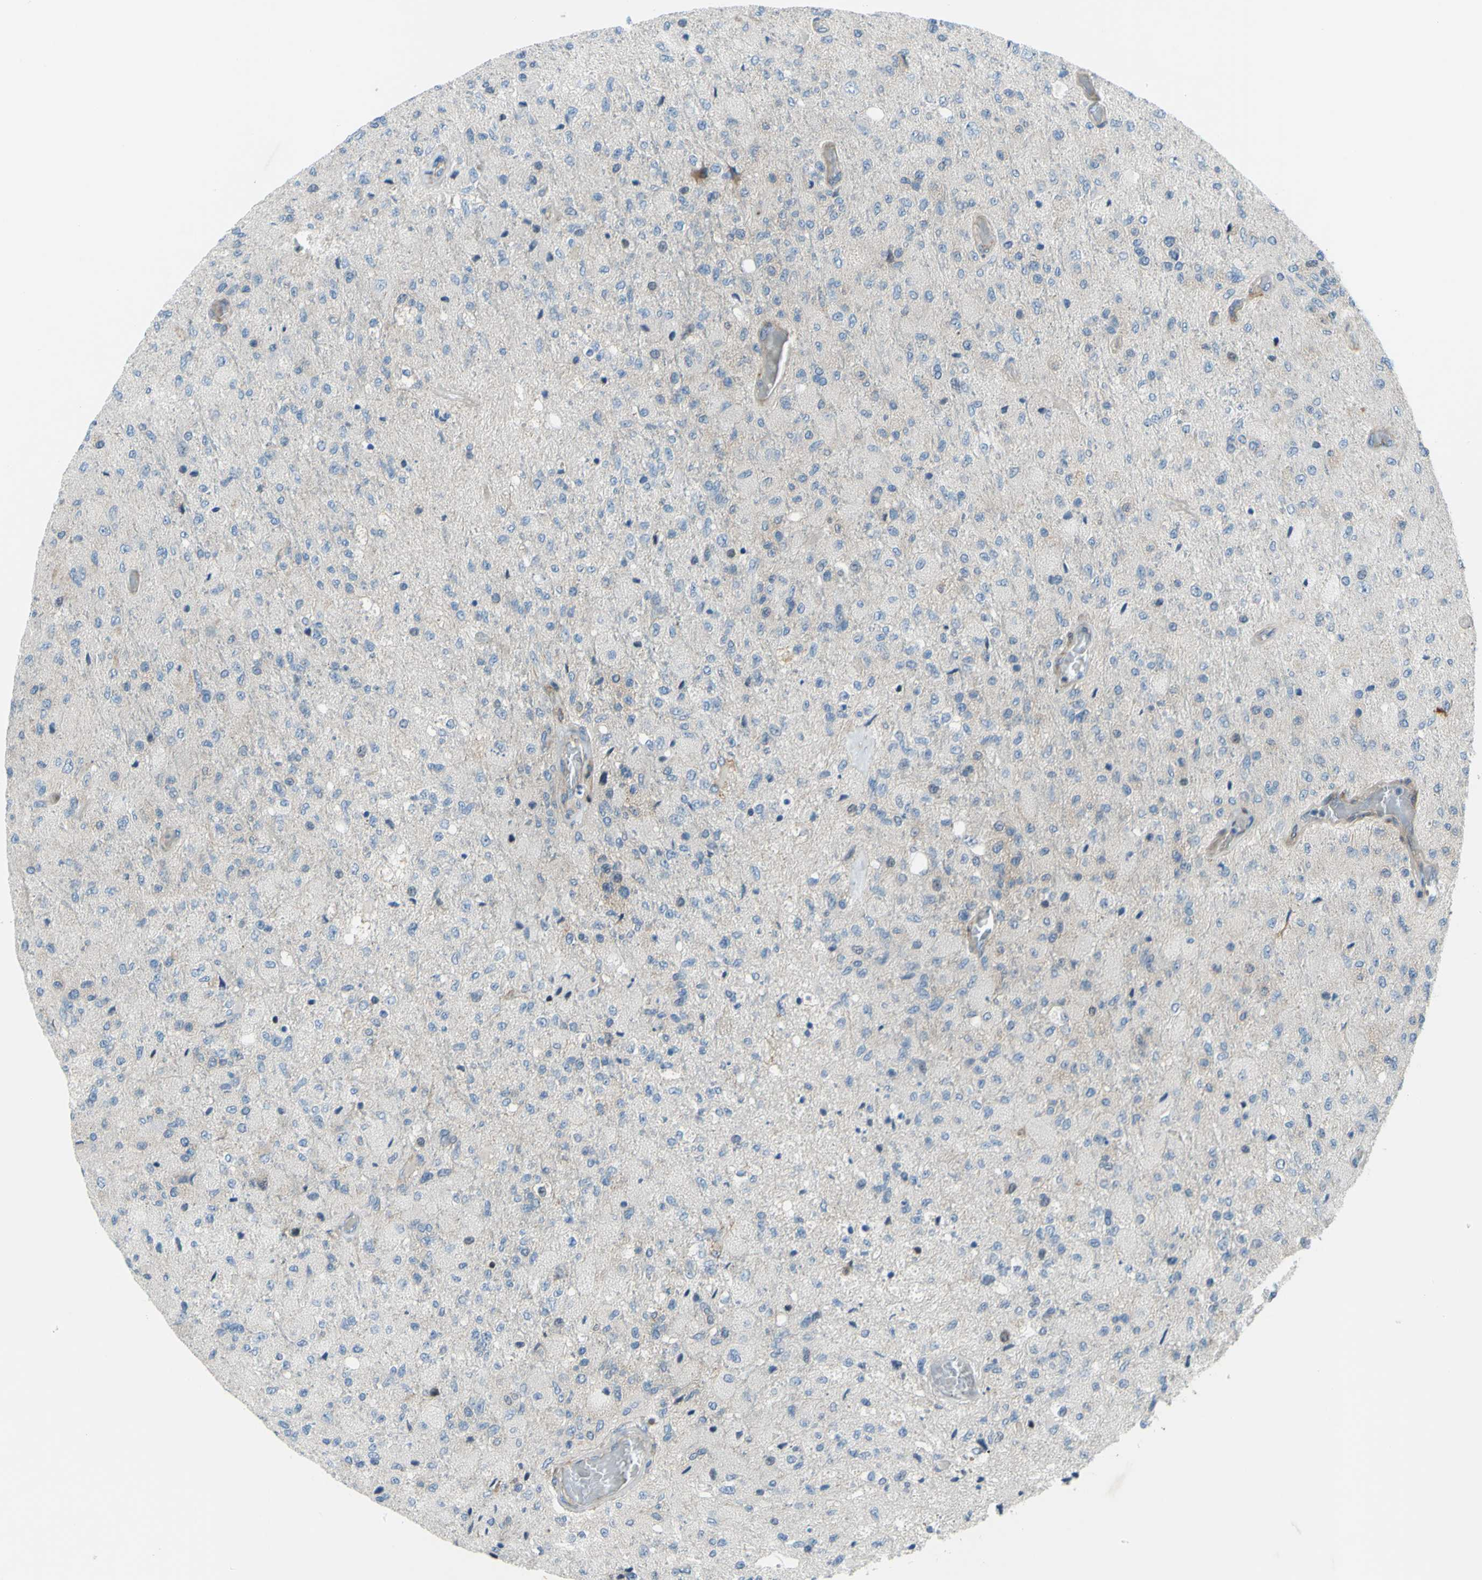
{"staining": {"intensity": "negative", "quantity": "none", "location": "none"}, "tissue": "glioma", "cell_type": "Tumor cells", "image_type": "cancer", "snomed": [{"axis": "morphology", "description": "Normal tissue, NOS"}, {"axis": "morphology", "description": "Glioma, malignant, High grade"}, {"axis": "topography", "description": "Cerebral cortex"}], "caption": "This is an IHC micrograph of glioma. There is no positivity in tumor cells.", "gene": "PAK2", "patient": {"sex": "male", "age": 77}}